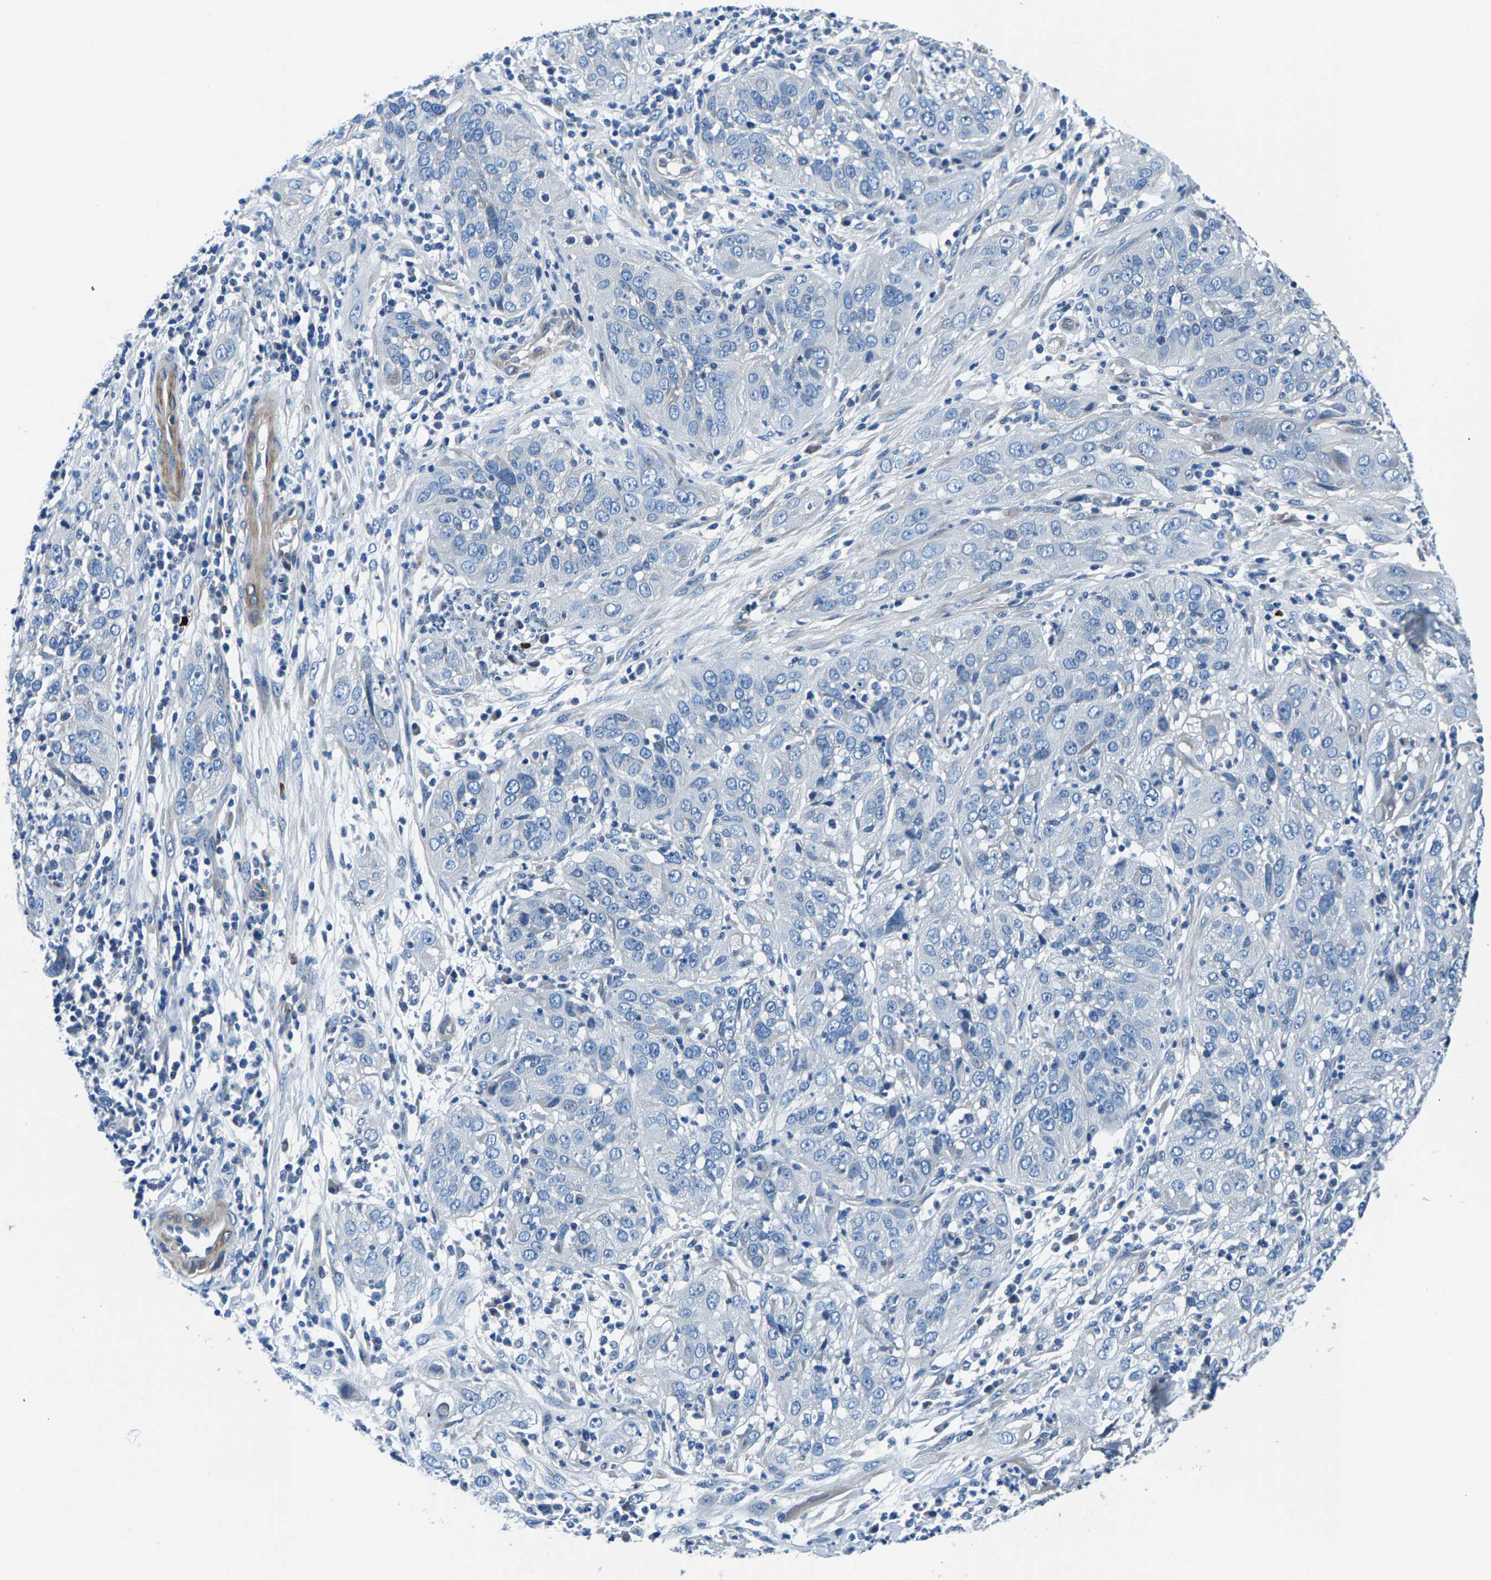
{"staining": {"intensity": "negative", "quantity": "none", "location": "none"}, "tissue": "cervical cancer", "cell_type": "Tumor cells", "image_type": "cancer", "snomed": [{"axis": "morphology", "description": "Squamous cell carcinoma, NOS"}, {"axis": "topography", "description": "Cervix"}], "caption": "IHC photomicrograph of neoplastic tissue: cervical cancer (squamous cell carcinoma) stained with DAB (3,3'-diaminobenzidine) exhibits no significant protein staining in tumor cells. (Immunohistochemistry (ihc), brightfield microscopy, high magnification).", "gene": "CDRT4", "patient": {"sex": "female", "age": 32}}